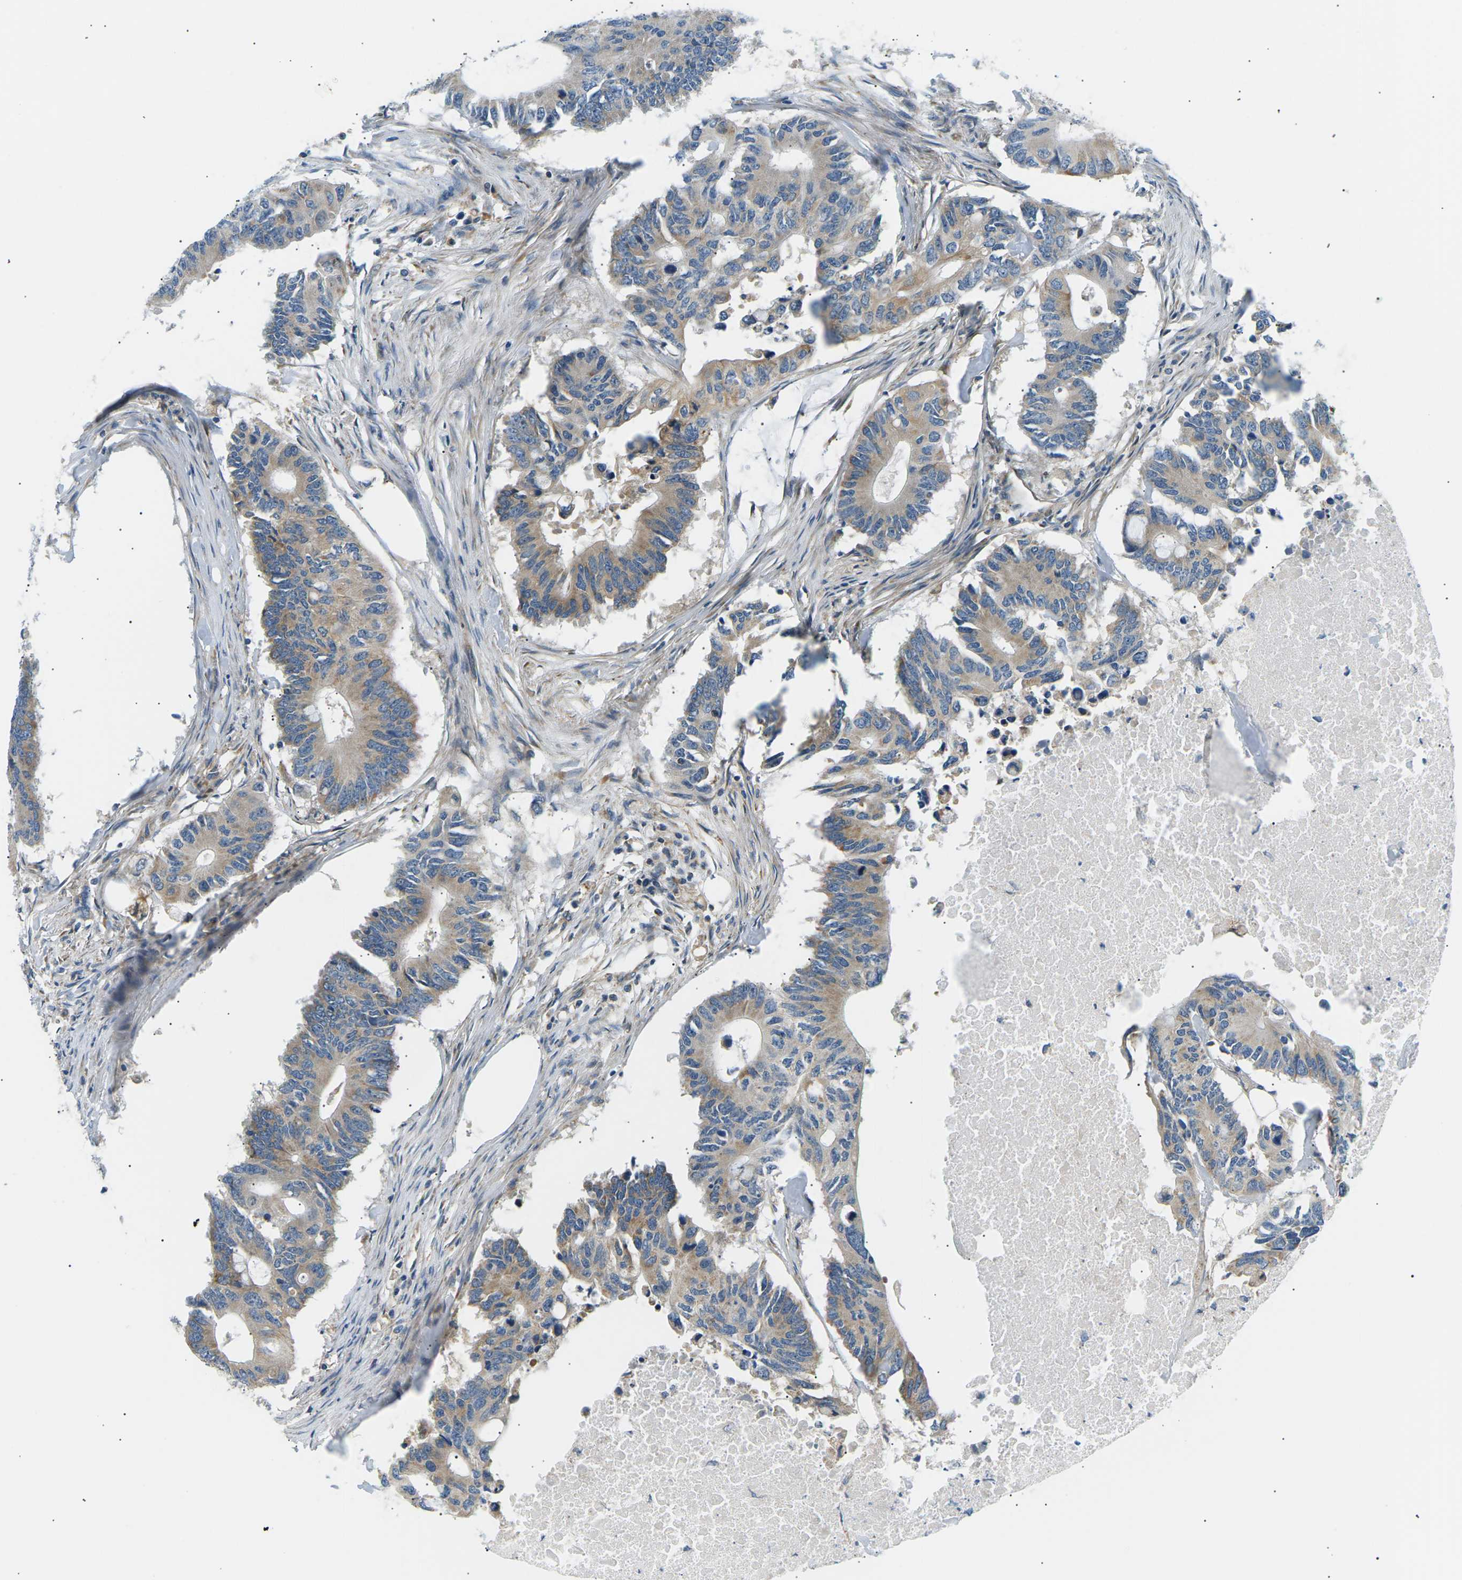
{"staining": {"intensity": "moderate", "quantity": ">75%", "location": "cytoplasmic/membranous"}, "tissue": "colorectal cancer", "cell_type": "Tumor cells", "image_type": "cancer", "snomed": [{"axis": "morphology", "description": "Adenocarcinoma, NOS"}, {"axis": "topography", "description": "Colon"}], "caption": "Colorectal adenocarcinoma stained for a protein (brown) displays moderate cytoplasmic/membranous positive expression in approximately >75% of tumor cells.", "gene": "TBC1D8", "patient": {"sex": "male", "age": 71}}